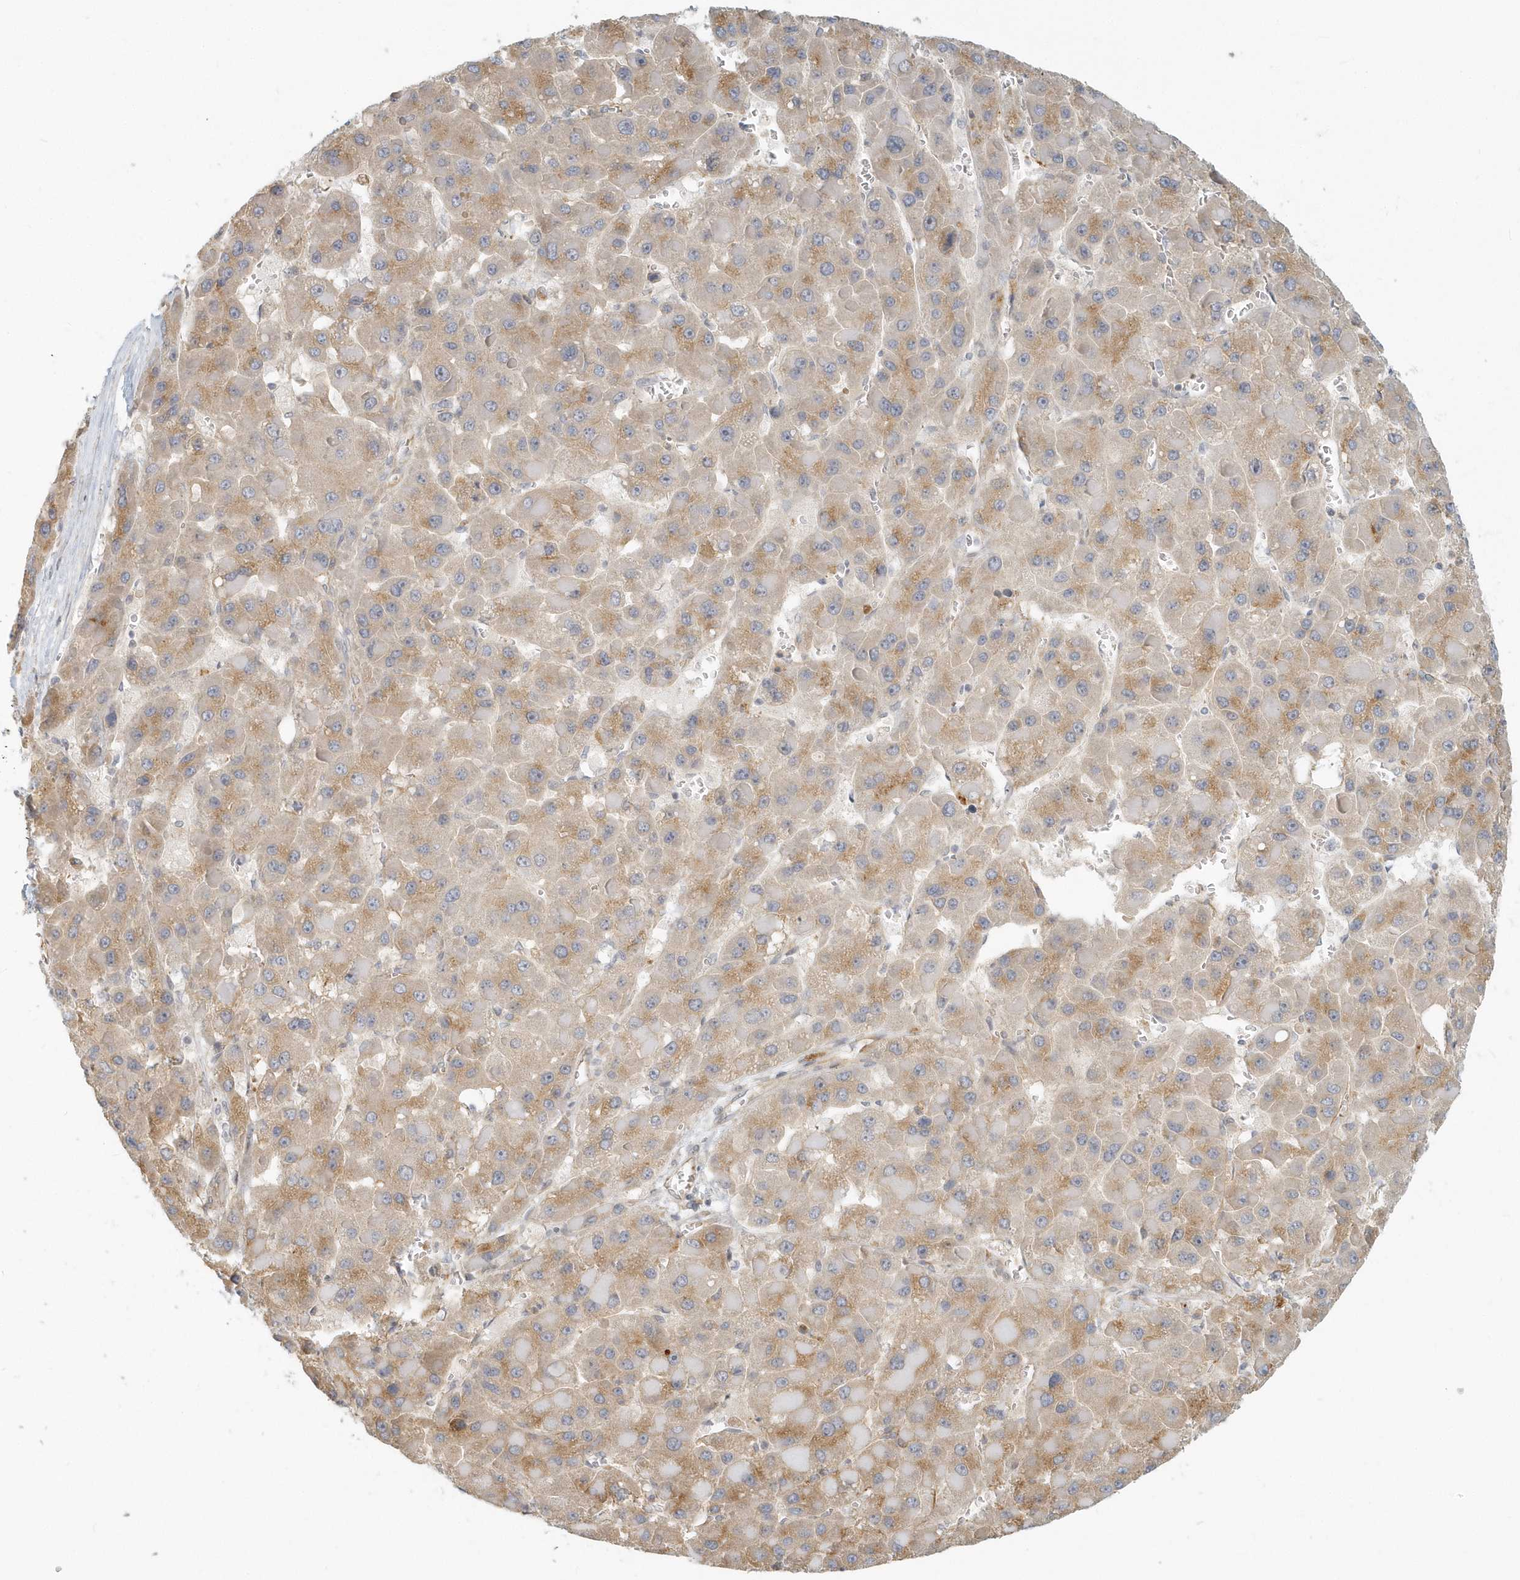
{"staining": {"intensity": "moderate", "quantity": ">75%", "location": "cytoplasmic/membranous"}, "tissue": "liver cancer", "cell_type": "Tumor cells", "image_type": "cancer", "snomed": [{"axis": "morphology", "description": "Carcinoma, Hepatocellular, NOS"}, {"axis": "topography", "description": "Liver"}], "caption": "A histopathology image showing moderate cytoplasmic/membranous staining in approximately >75% of tumor cells in liver hepatocellular carcinoma, as visualized by brown immunohistochemical staining.", "gene": "NAPB", "patient": {"sex": "female", "age": 73}}